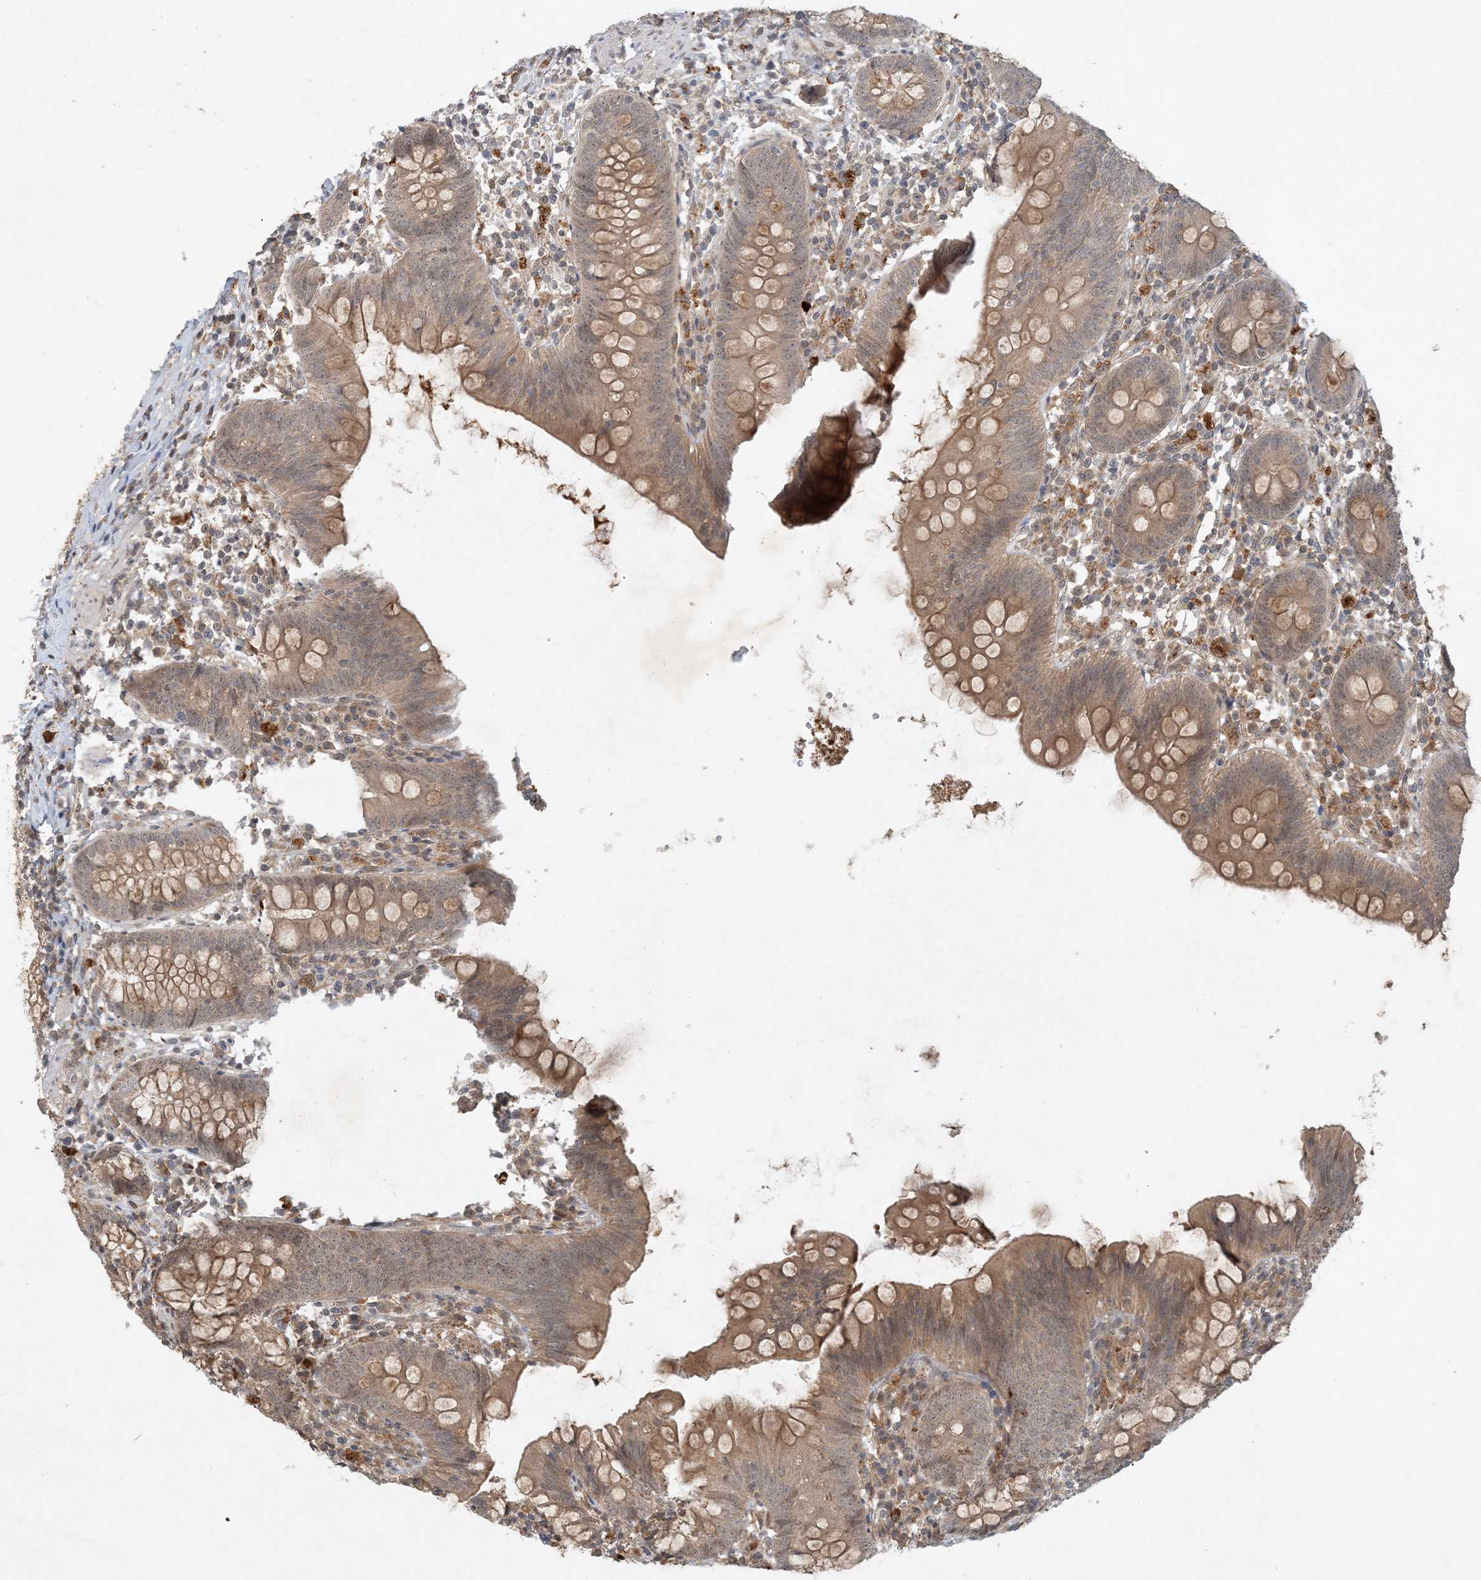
{"staining": {"intensity": "moderate", "quantity": "25%-75%", "location": "cytoplasmic/membranous"}, "tissue": "appendix", "cell_type": "Glandular cells", "image_type": "normal", "snomed": [{"axis": "morphology", "description": "Normal tissue, NOS"}, {"axis": "topography", "description": "Appendix"}], "caption": "Appendix stained with immunohistochemistry (IHC) shows moderate cytoplasmic/membranous staining in approximately 25%-75% of glandular cells.", "gene": "ZCCHC4", "patient": {"sex": "female", "age": 62}}